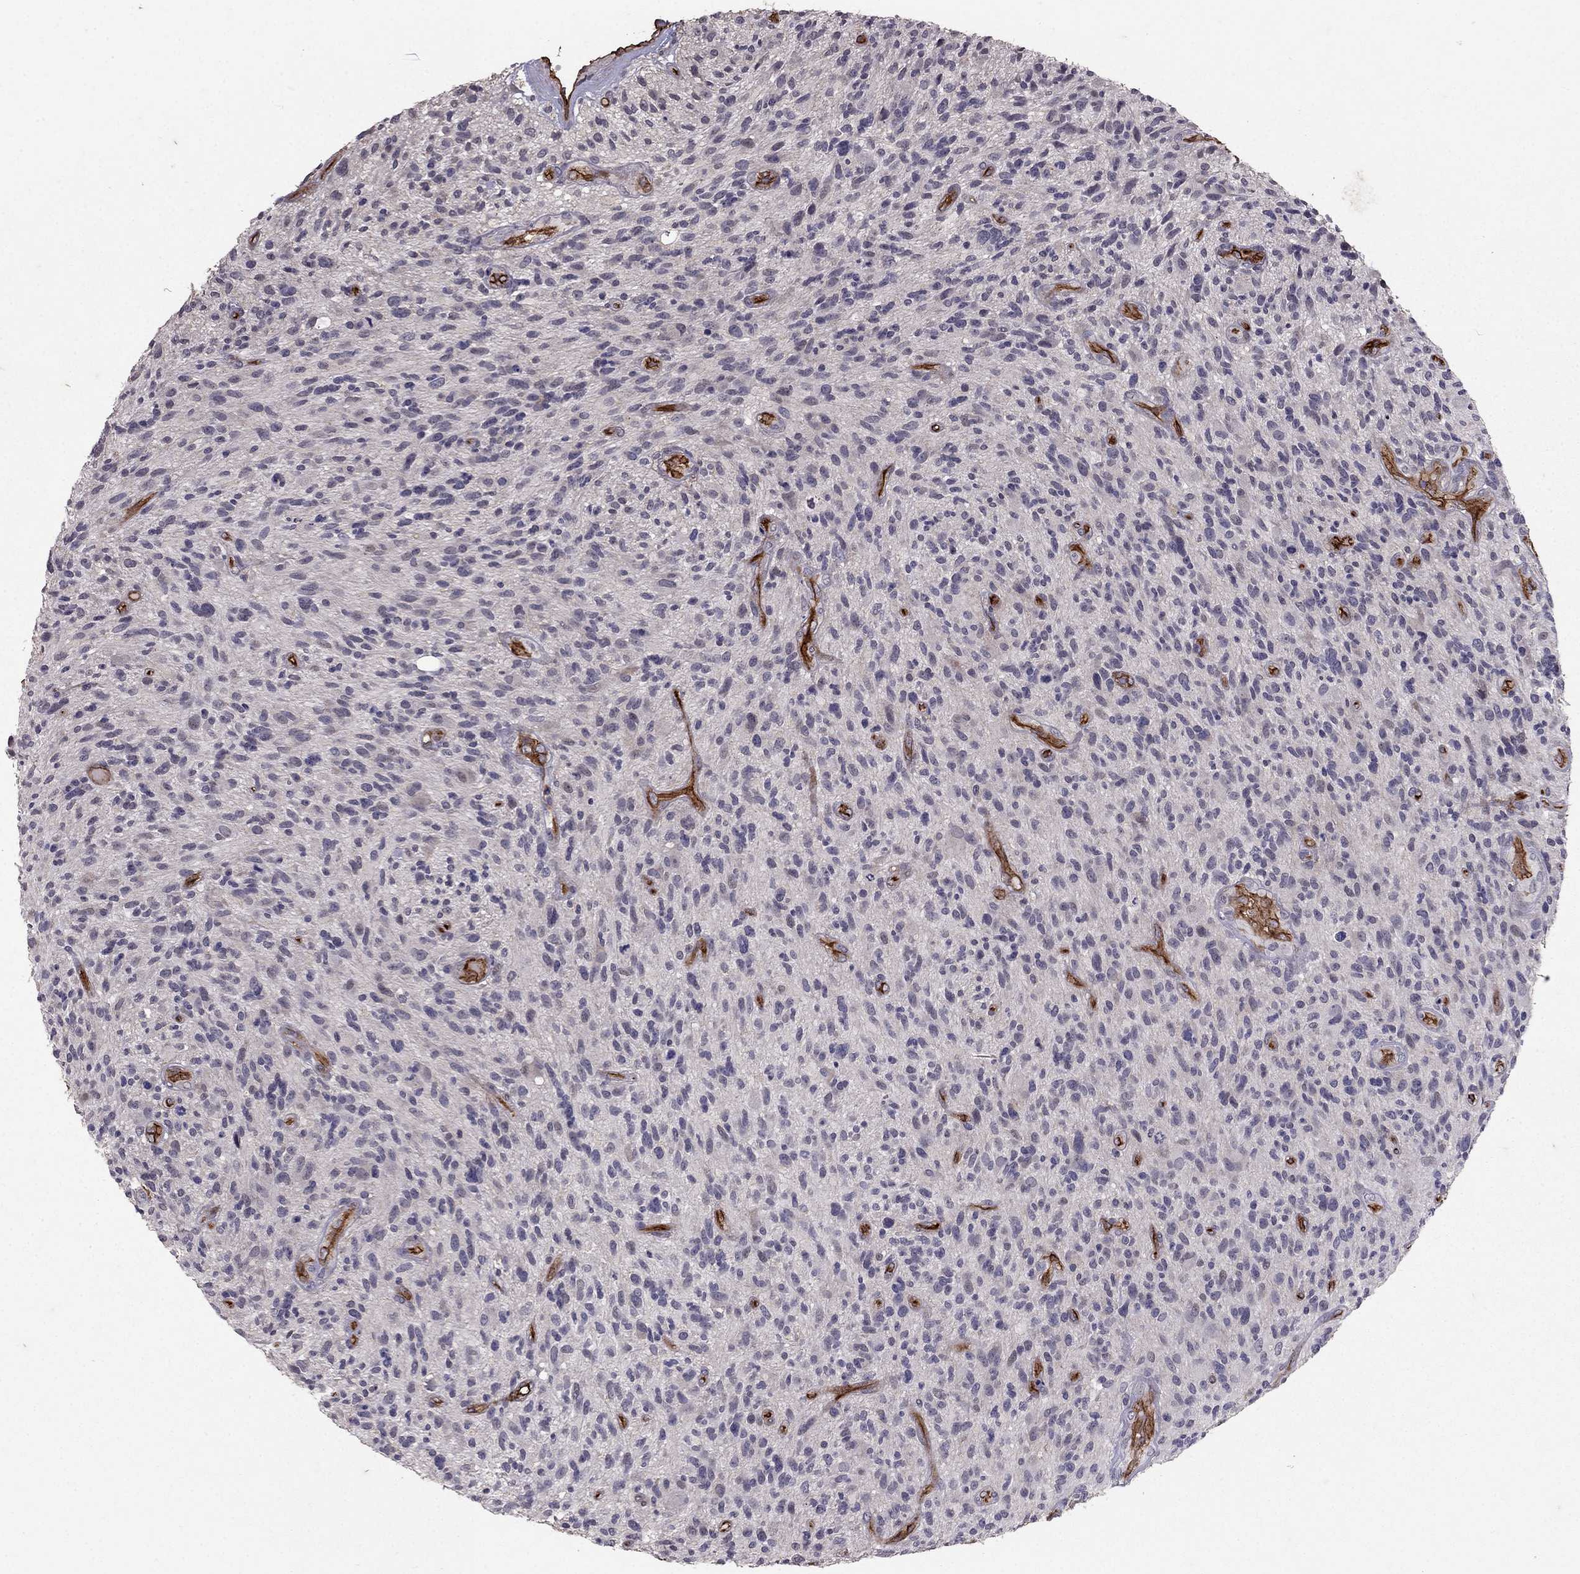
{"staining": {"intensity": "negative", "quantity": "none", "location": "none"}, "tissue": "glioma", "cell_type": "Tumor cells", "image_type": "cancer", "snomed": [{"axis": "morphology", "description": "Glioma, malignant, High grade"}, {"axis": "topography", "description": "Brain"}], "caption": "High power microscopy micrograph of an immunohistochemistry histopathology image of glioma, revealing no significant positivity in tumor cells. (DAB immunohistochemistry visualized using brightfield microscopy, high magnification).", "gene": "RASIP1", "patient": {"sex": "male", "age": 47}}